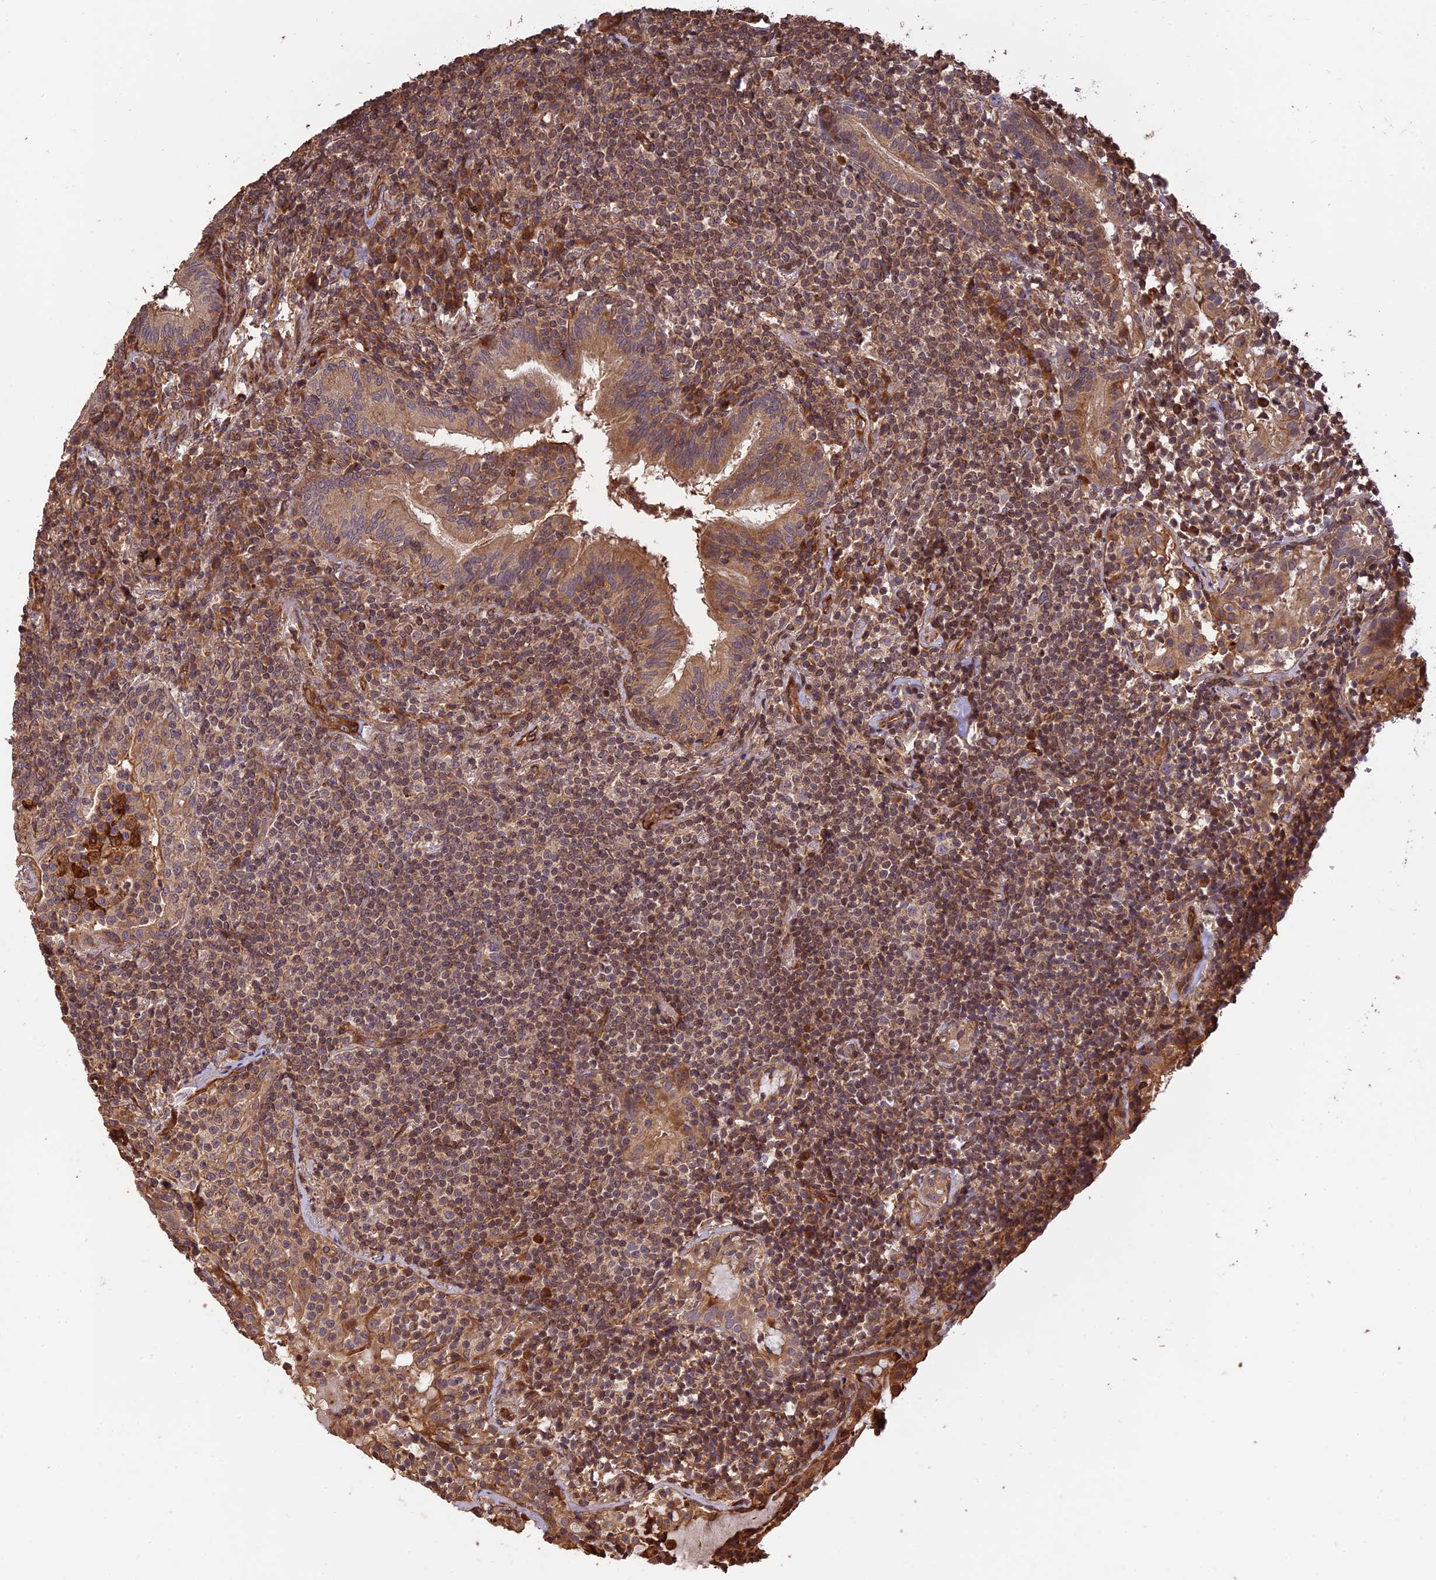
{"staining": {"intensity": "moderate", "quantity": ">75%", "location": "cytoplasmic/membranous"}, "tissue": "lymphoma", "cell_type": "Tumor cells", "image_type": "cancer", "snomed": [{"axis": "morphology", "description": "Malignant lymphoma, non-Hodgkin's type, Low grade"}, {"axis": "topography", "description": "Lung"}], "caption": "Immunohistochemical staining of human lymphoma shows medium levels of moderate cytoplasmic/membranous expression in about >75% of tumor cells.", "gene": "CREBL2", "patient": {"sex": "female", "age": 71}}